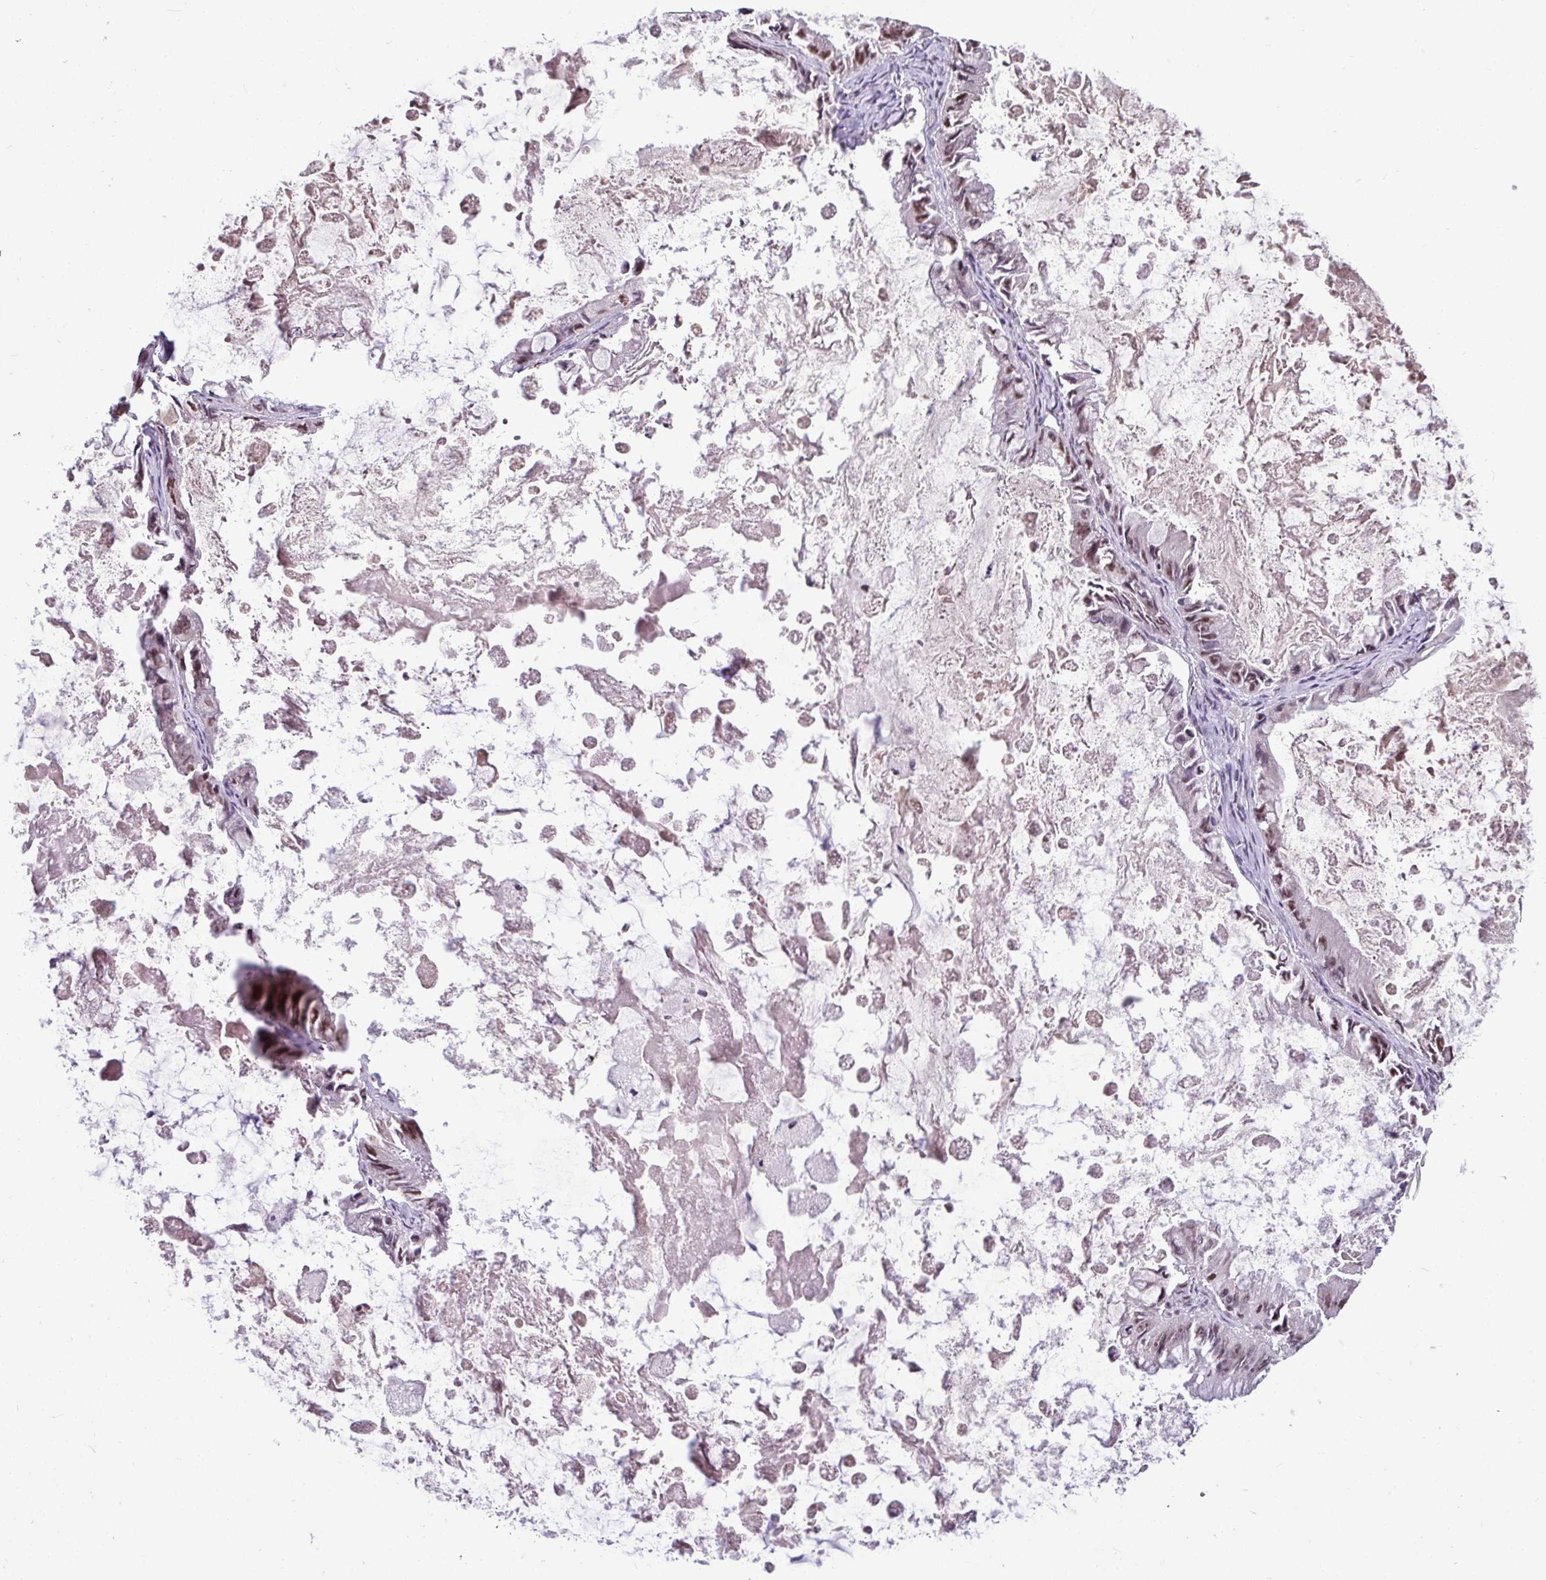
{"staining": {"intensity": "moderate", "quantity": ">75%", "location": "nuclear"}, "tissue": "ovarian cancer", "cell_type": "Tumor cells", "image_type": "cancer", "snomed": [{"axis": "morphology", "description": "Cystadenocarcinoma, mucinous, NOS"}, {"axis": "topography", "description": "Ovary"}], "caption": "This is an image of immunohistochemistry staining of ovarian mucinous cystadenocarcinoma, which shows moderate staining in the nuclear of tumor cells.", "gene": "TDG", "patient": {"sex": "female", "age": 61}}